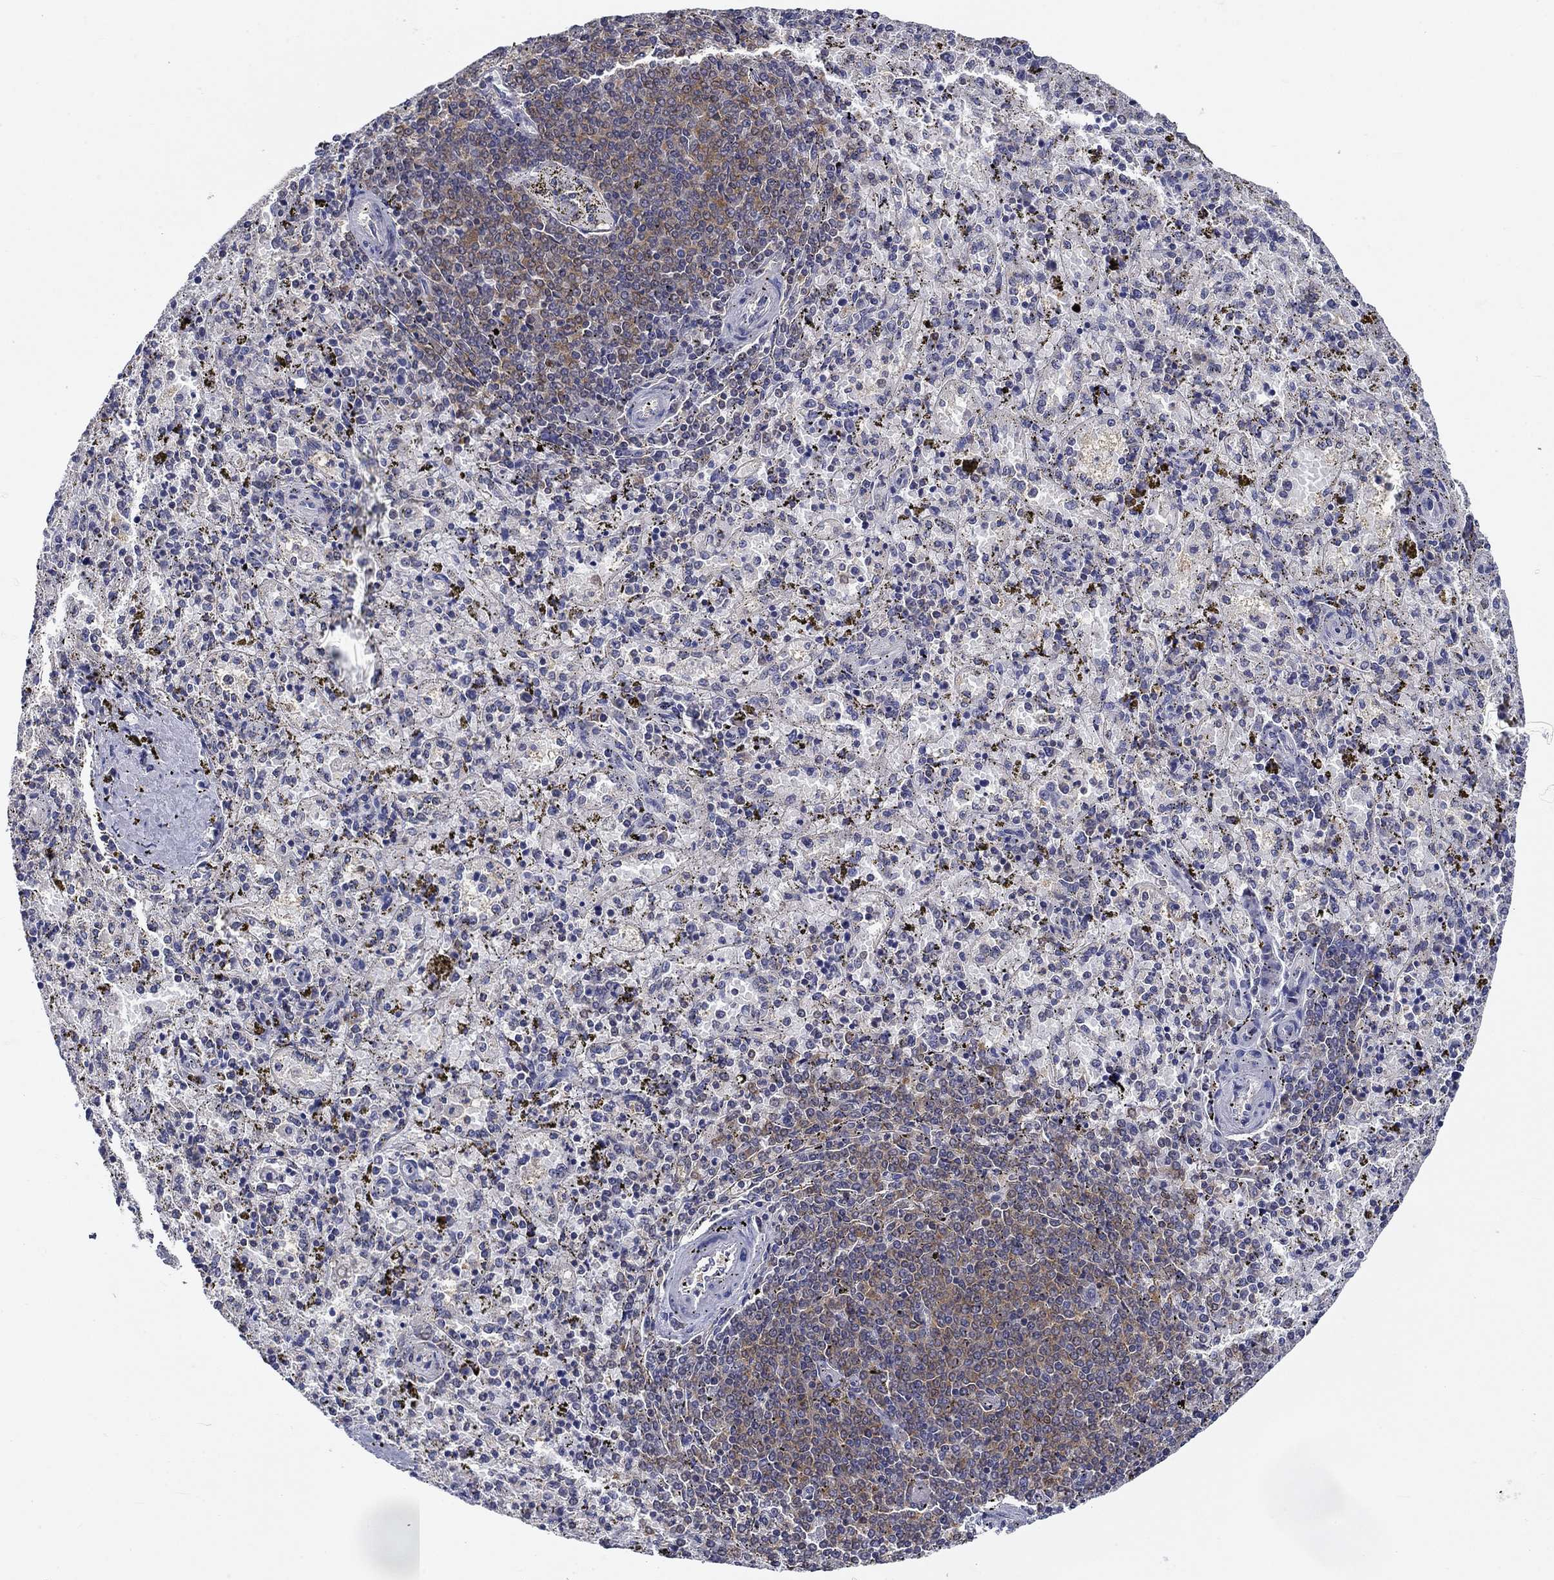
{"staining": {"intensity": "strong", "quantity": "<25%", "location": "cytoplasmic/membranous"}, "tissue": "spleen", "cell_type": "Cells in red pulp", "image_type": "normal", "snomed": [{"axis": "morphology", "description": "Normal tissue, NOS"}, {"axis": "topography", "description": "Spleen"}], "caption": "This image exhibits immunohistochemistry staining of unremarkable human spleen, with medium strong cytoplasmic/membranous expression in about <25% of cells in red pulp.", "gene": "POU2F2", "patient": {"sex": "female", "age": 50}}